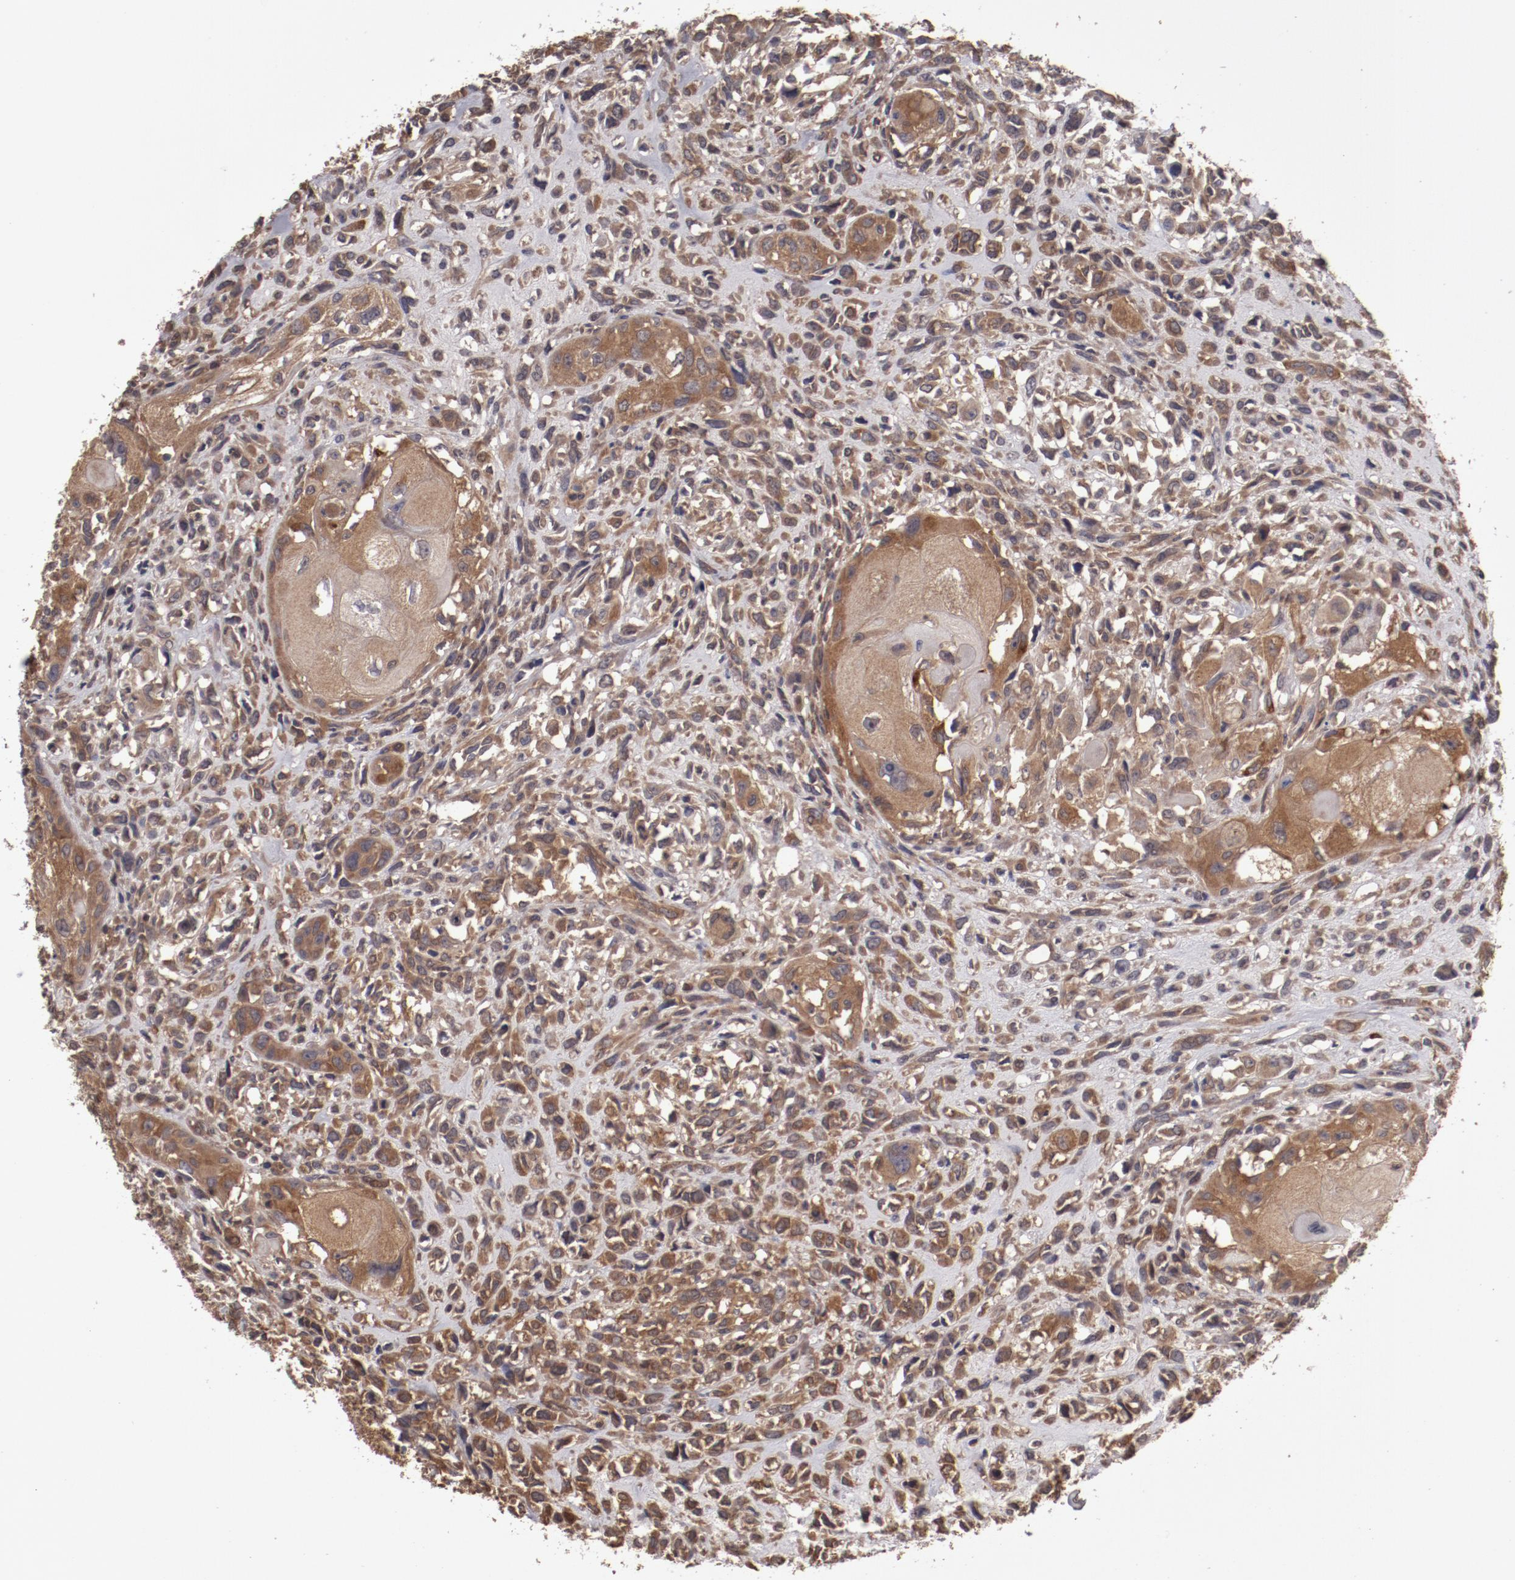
{"staining": {"intensity": "moderate", "quantity": ">75%", "location": "cytoplasmic/membranous"}, "tissue": "head and neck cancer", "cell_type": "Tumor cells", "image_type": "cancer", "snomed": [{"axis": "morphology", "description": "Neoplasm, malignant, NOS"}, {"axis": "topography", "description": "Salivary gland"}, {"axis": "topography", "description": "Head-Neck"}], "caption": "Protein expression analysis of human head and neck cancer reveals moderate cytoplasmic/membranous staining in about >75% of tumor cells.", "gene": "CP", "patient": {"sex": "male", "age": 43}}